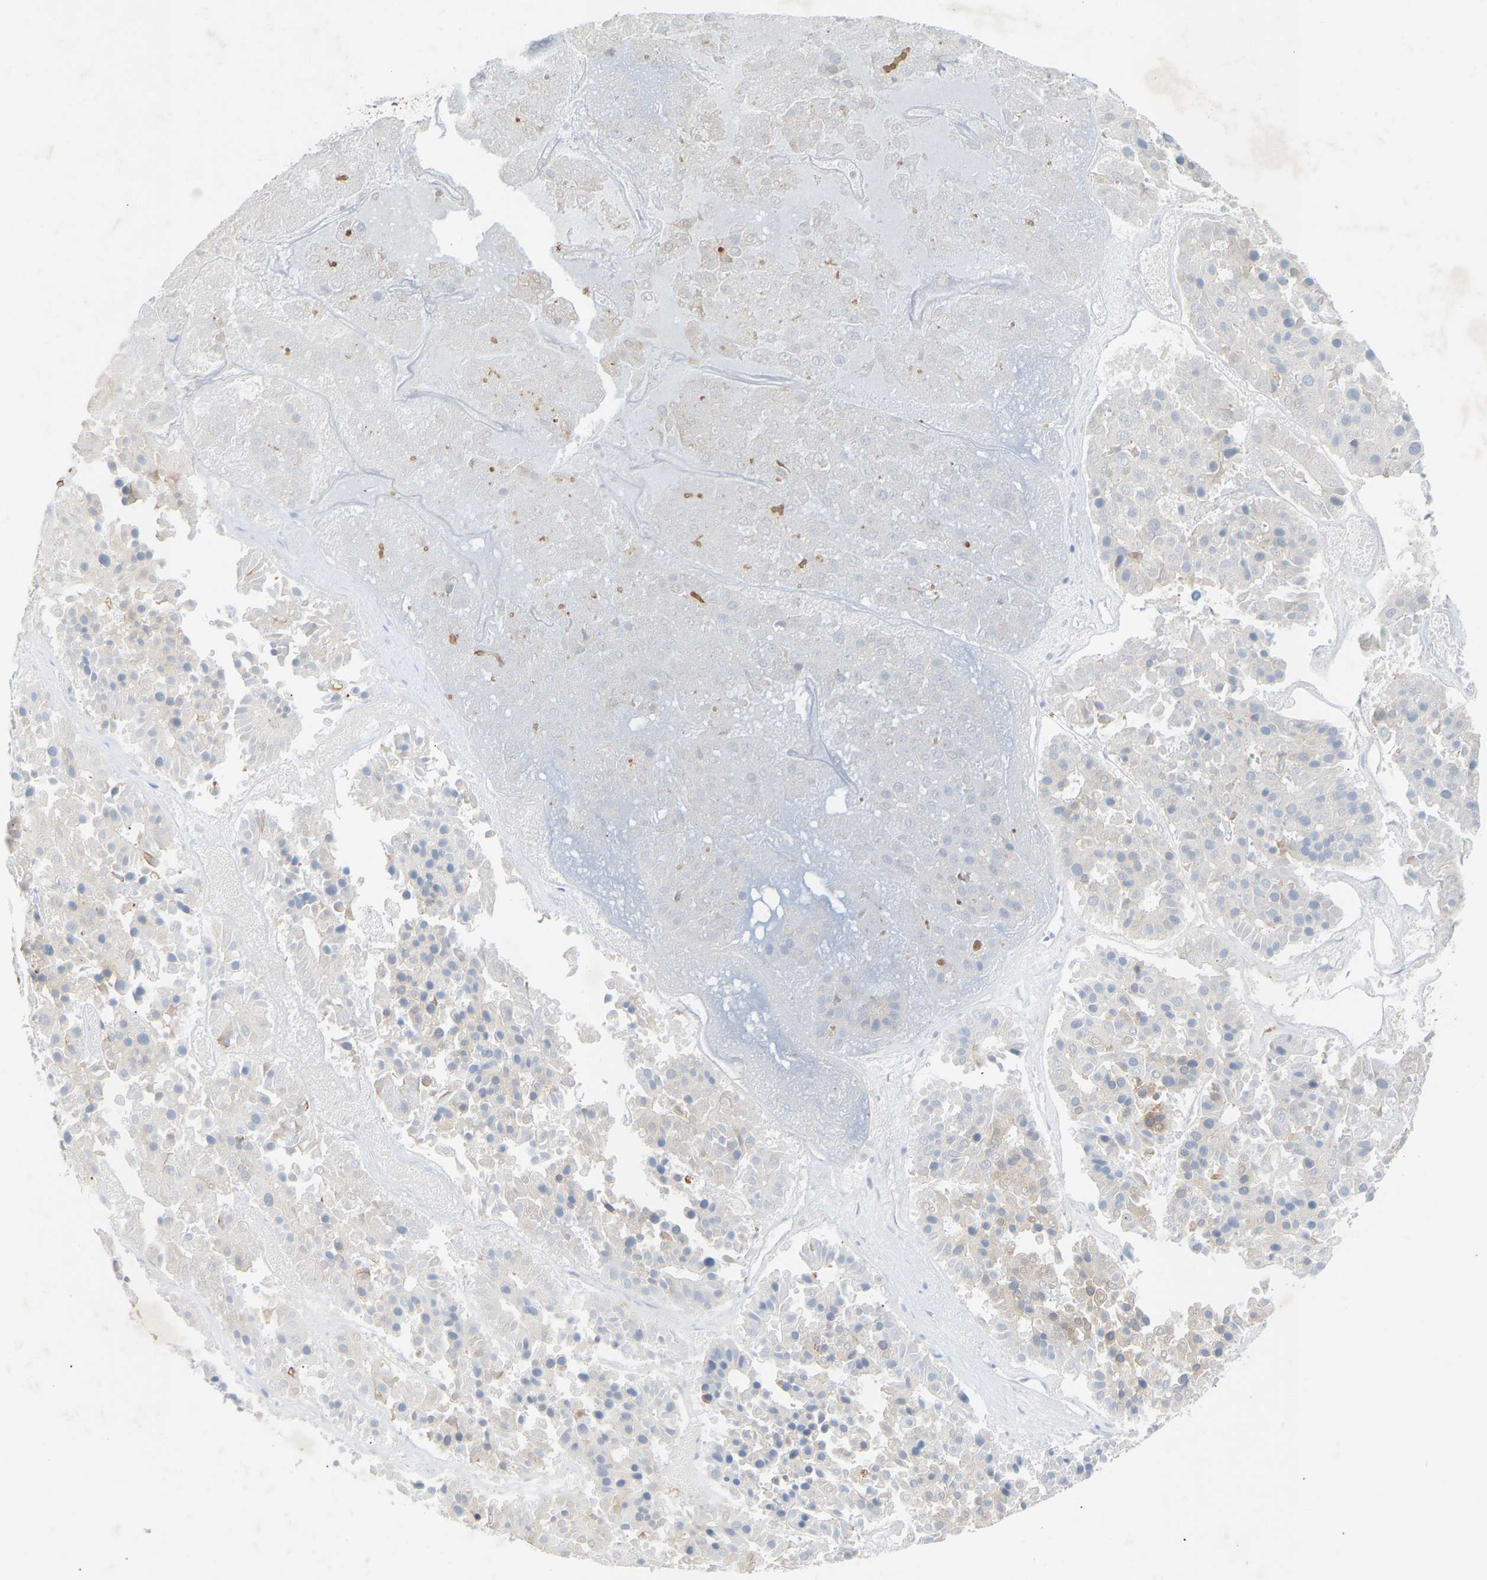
{"staining": {"intensity": "weak", "quantity": ">75%", "location": "cytoplasmic/membranous"}, "tissue": "pancreatic cancer", "cell_type": "Tumor cells", "image_type": "cancer", "snomed": [{"axis": "morphology", "description": "Adenocarcinoma, NOS"}, {"axis": "topography", "description": "Pancreas"}], "caption": "Protein analysis of pancreatic cancer (adenocarcinoma) tissue displays weak cytoplasmic/membranous expression in approximately >75% of tumor cells.", "gene": "PEX1", "patient": {"sex": "male", "age": 50}}